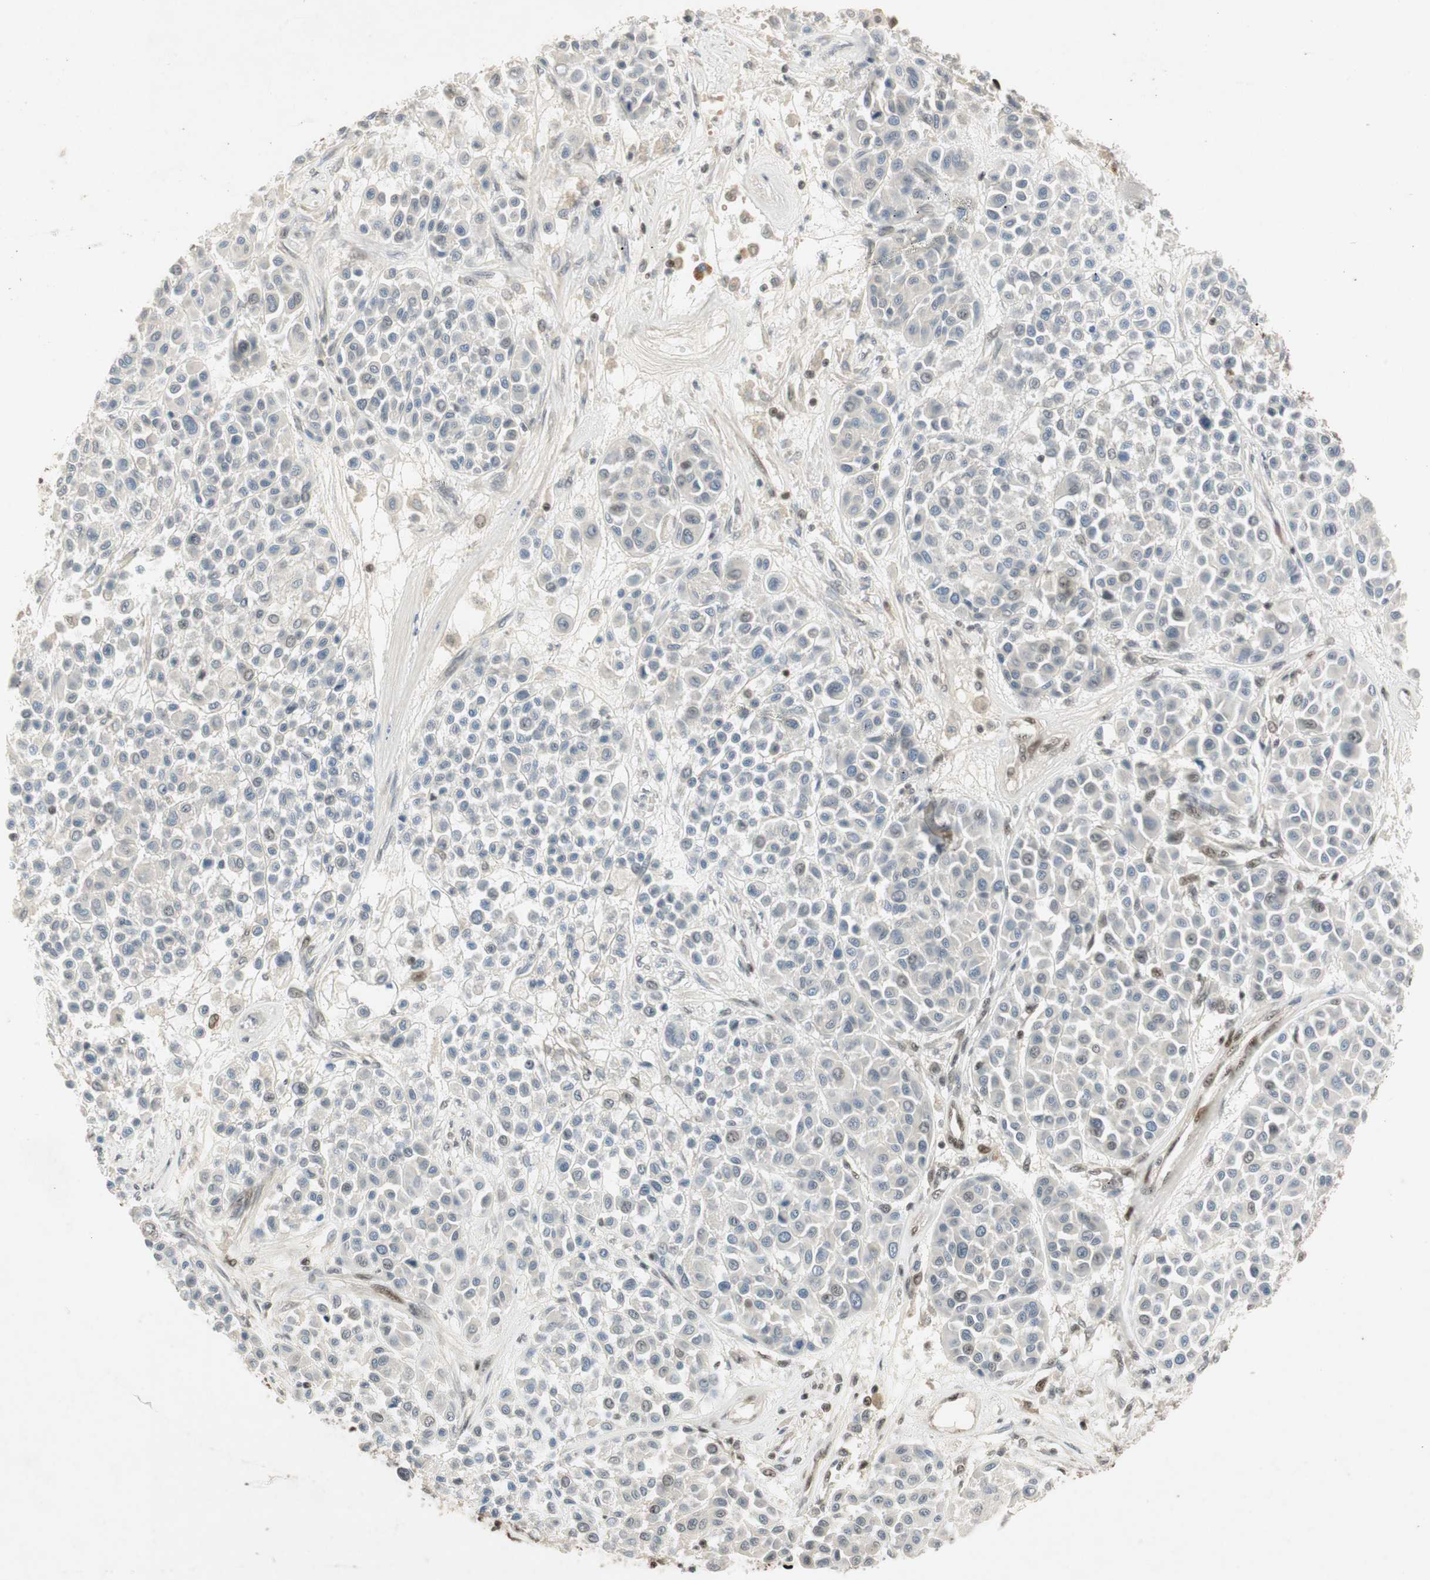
{"staining": {"intensity": "weak", "quantity": "<25%", "location": "nuclear"}, "tissue": "melanoma", "cell_type": "Tumor cells", "image_type": "cancer", "snomed": [{"axis": "morphology", "description": "Malignant melanoma, Metastatic site"}, {"axis": "topography", "description": "Soft tissue"}], "caption": "Immunohistochemistry photomicrograph of neoplastic tissue: human malignant melanoma (metastatic site) stained with DAB reveals no significant protein expression in tumor cells. The staining is performed using DAB brown chromogen with nuclei counter-stained in using hematoxylin.", "gene": "NCBP3", "patient": {"sex": "male", "age": 41}}